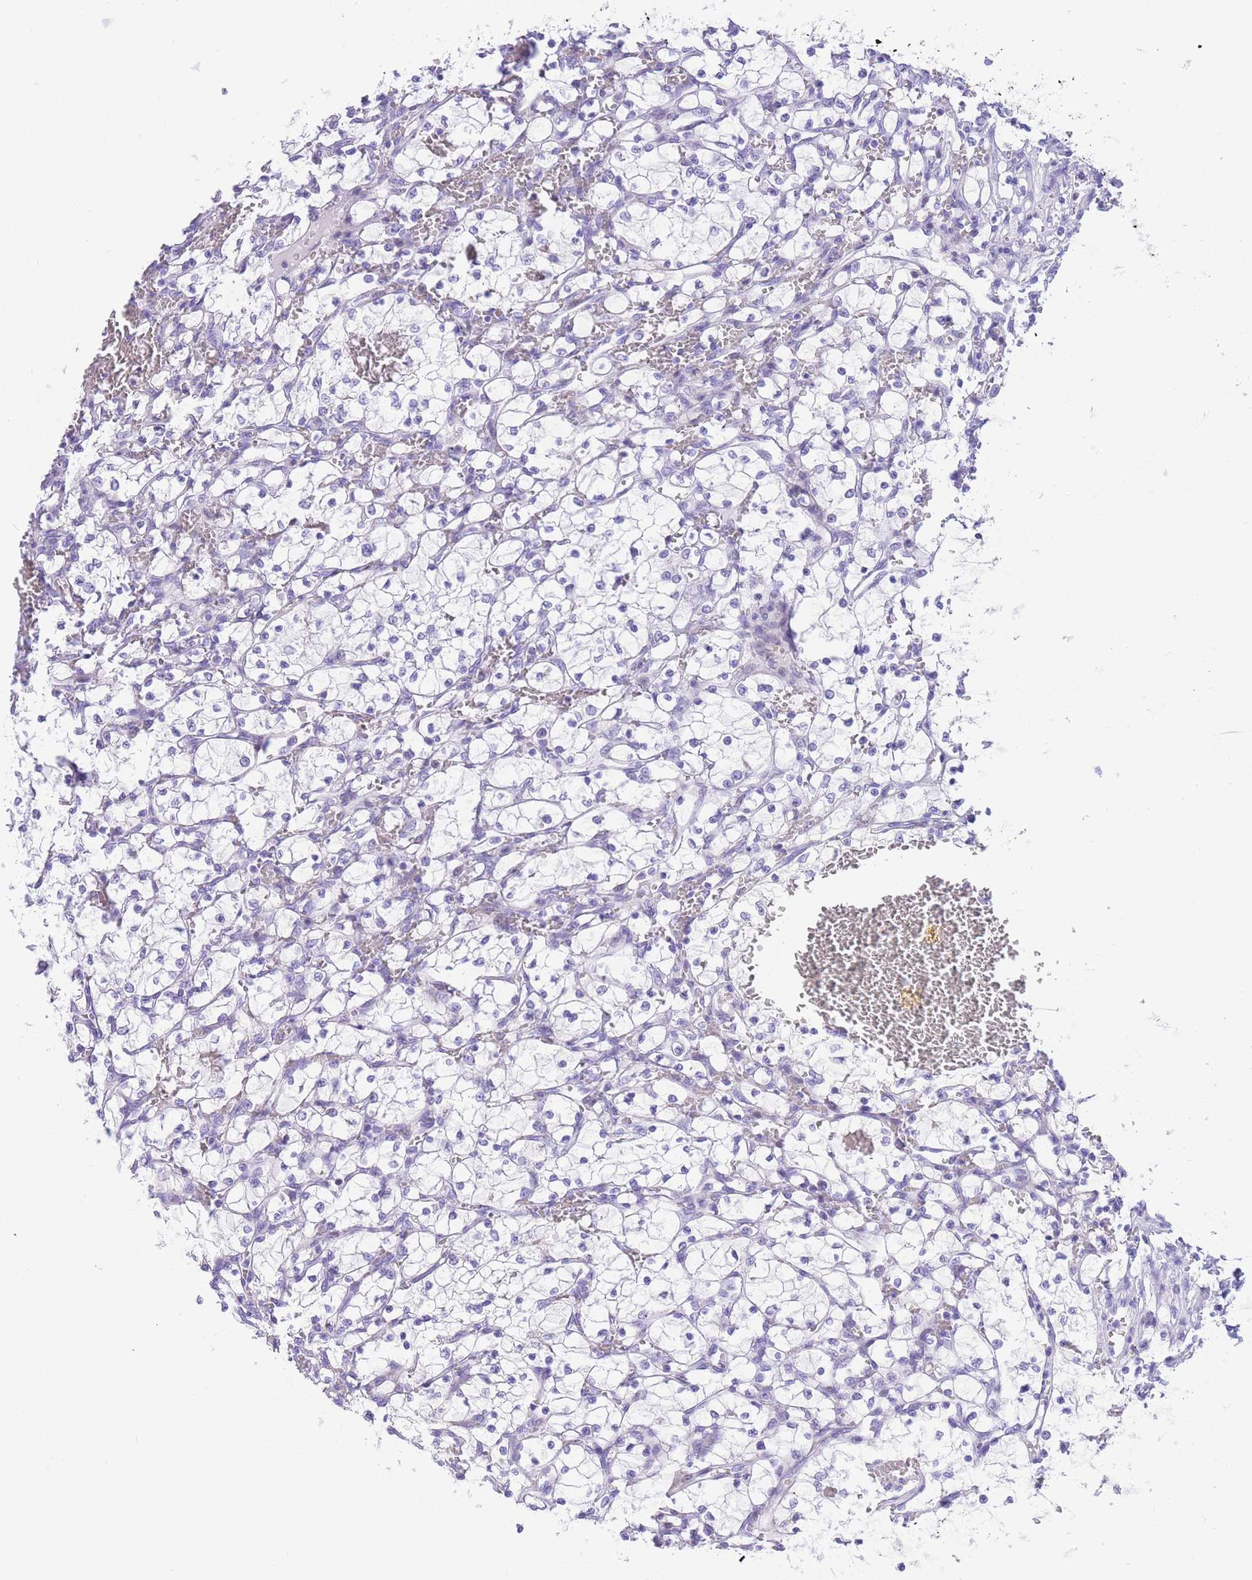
{"staining": {"intensity": "negative", "quantity": "none", "location": "none"}, "tissue": "renal cancer", "cell_type": "Tumor cells", "image_type": "cancer", "snomed": [{"axis": "morphology", "description": "Adenocarcinoma, NOS"}, {"axis": "topography", "description": "Kidney"}], "caption": "Tumor cells are negative for brown protein staining in adenocarcinoma (renal).", "gene": "TIFAB", "patient": {"sex": "female", "age": 69}}